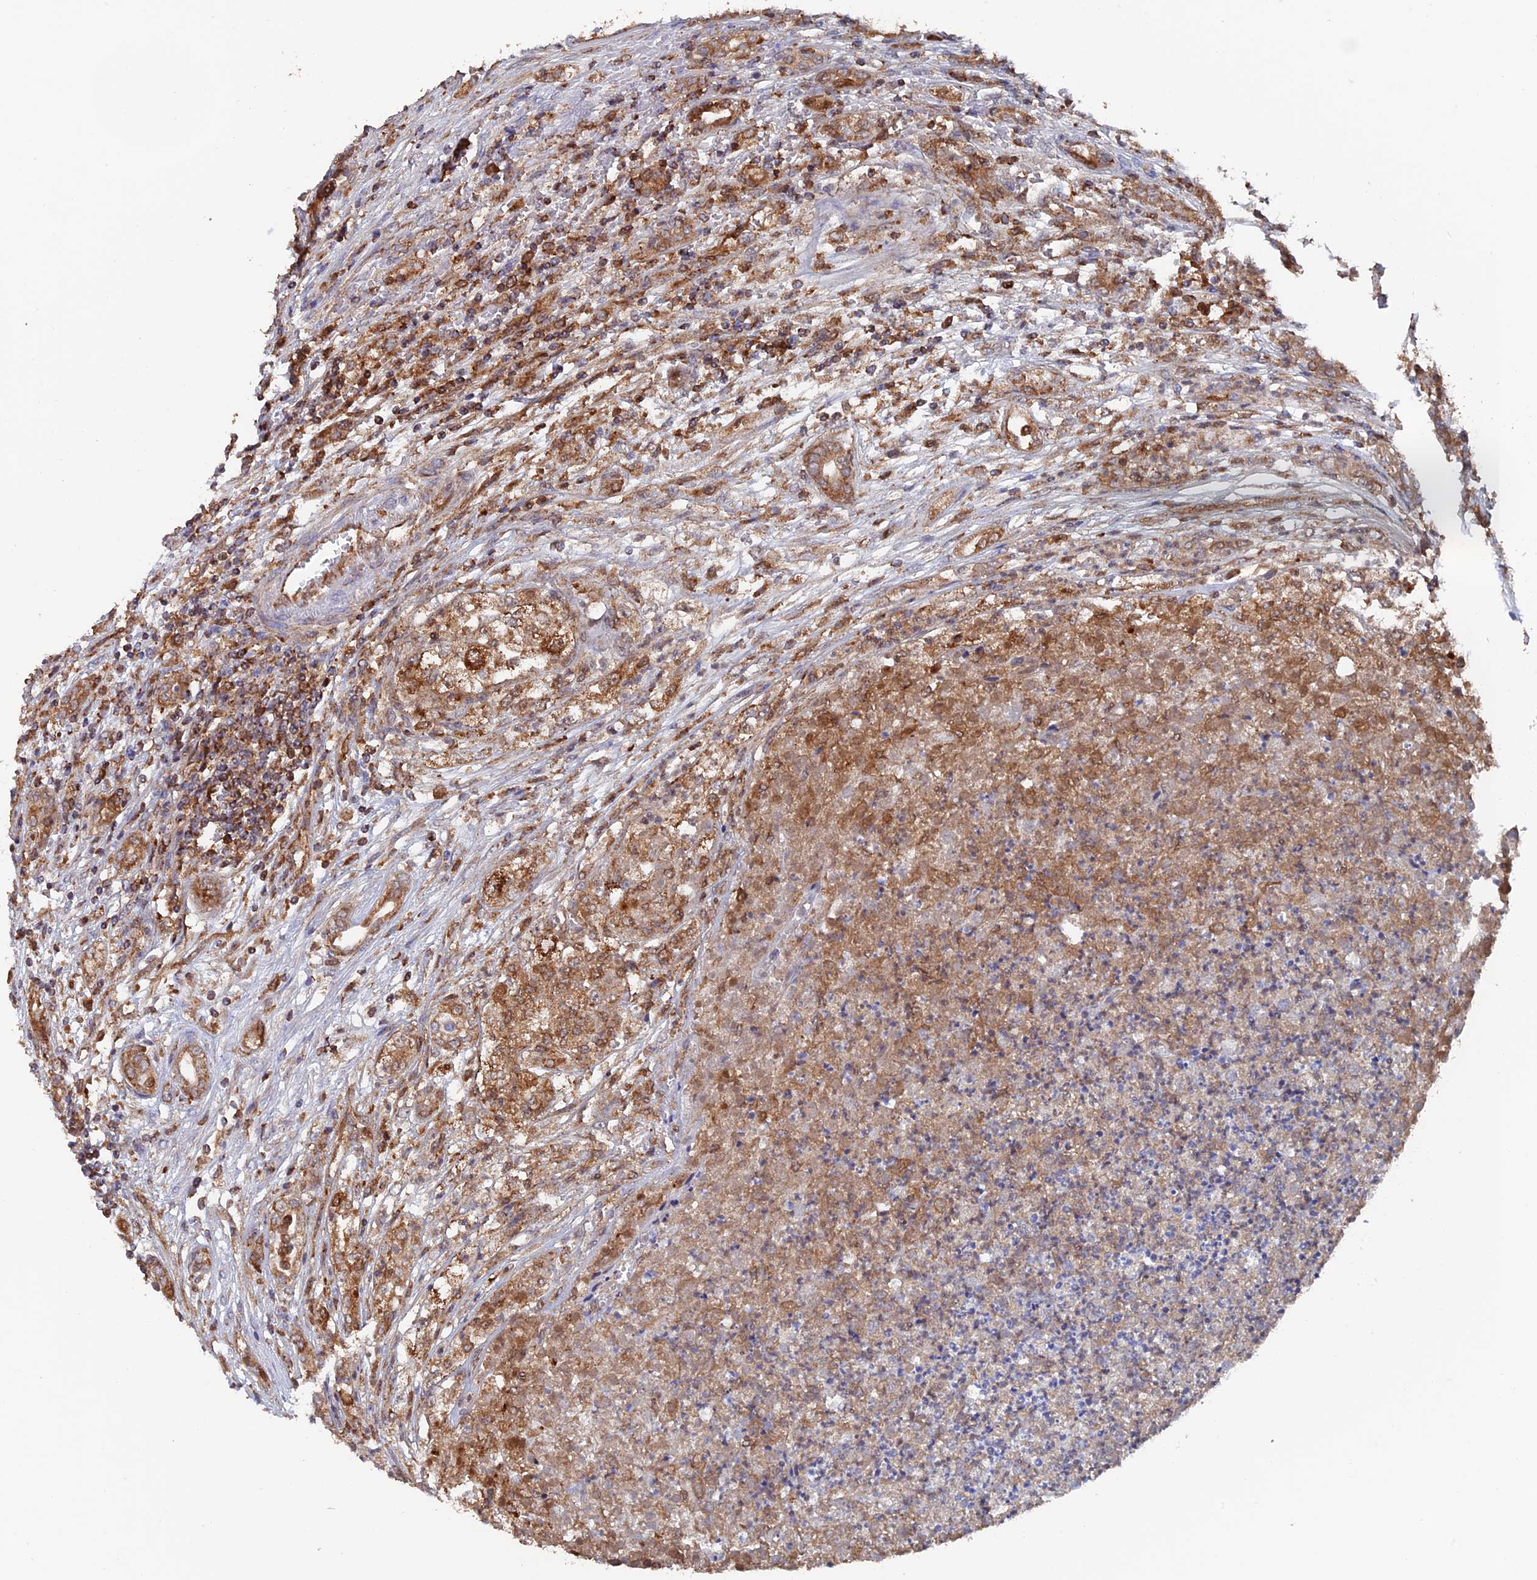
{"staining": {"intensity": "moderate", "quantity": ">75%", "location": "cytoplasmic/membranous"}, "tissue": "renal cancer", "cell_type": "Tumor cells", "image_type": "cancer", "snomed": [{"axis": "morphology", "description": "Adenocarcinoma, NOS"}, {"axis": "topography", "description": "Kidney"}], "caption": "Human adenocarcinoma (renal) stained for a protein (brown) exhibits moderate cytoplasmic/membranous positive expression in about >75% of tumor cells.", "gene": "DTYMK", "patient": {"sex": "female", "age": 54}}